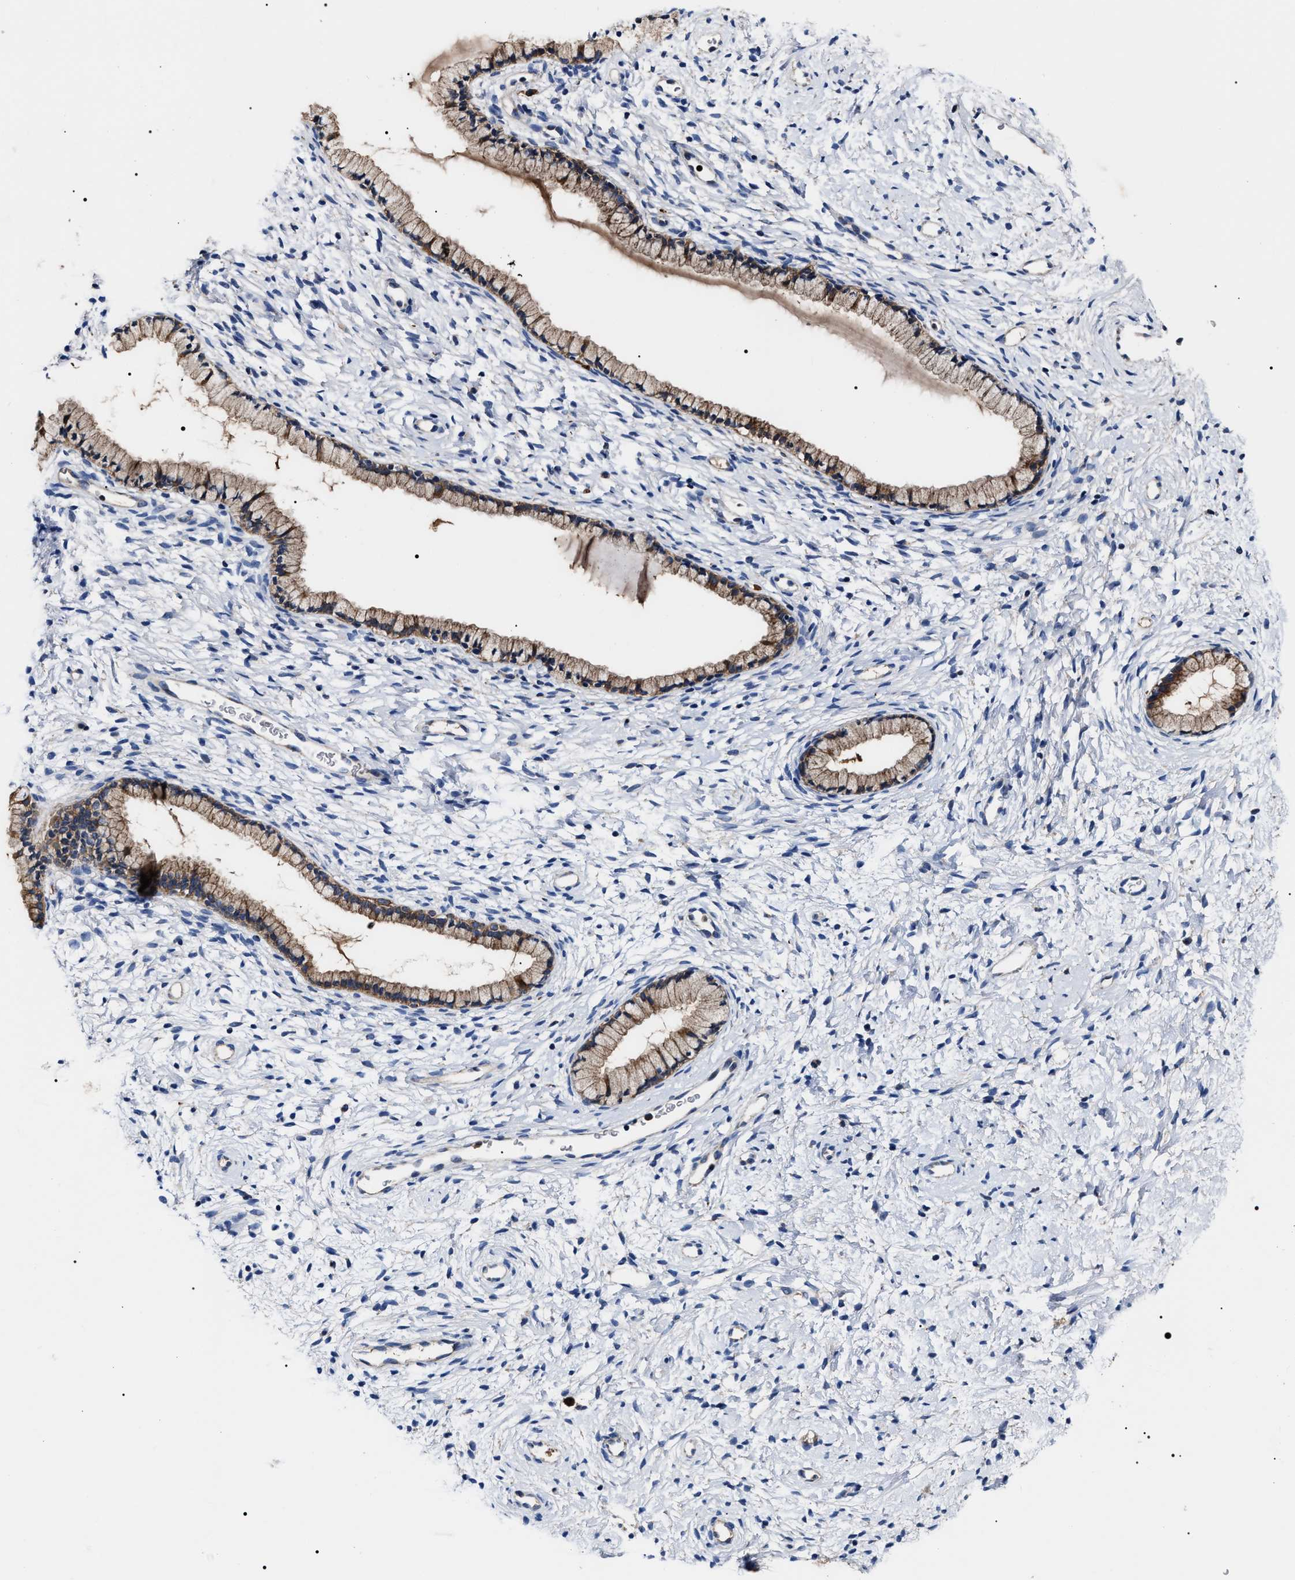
{"staining": {"intensity": "moderate", "quantity": ">75%", "location": "cytoplasmic/membranous"}, "tissue": "cervix", "cell_type": "Glandular cells", "image_type": "normal", "snomed": [{"axis": "morphology", "description": "Normal tissue, NOS"}, {"axis": "topography", "description": "Cervix"}], "caption": "IHC micrograph of normal cervix stained for a protein (brown), which displays medium levels of moderate cytoplasmic/membranous expression in approximately >75% of glandular cells.", "gene": "MACC1", "patient": {"sex": "female", "age": 72}}